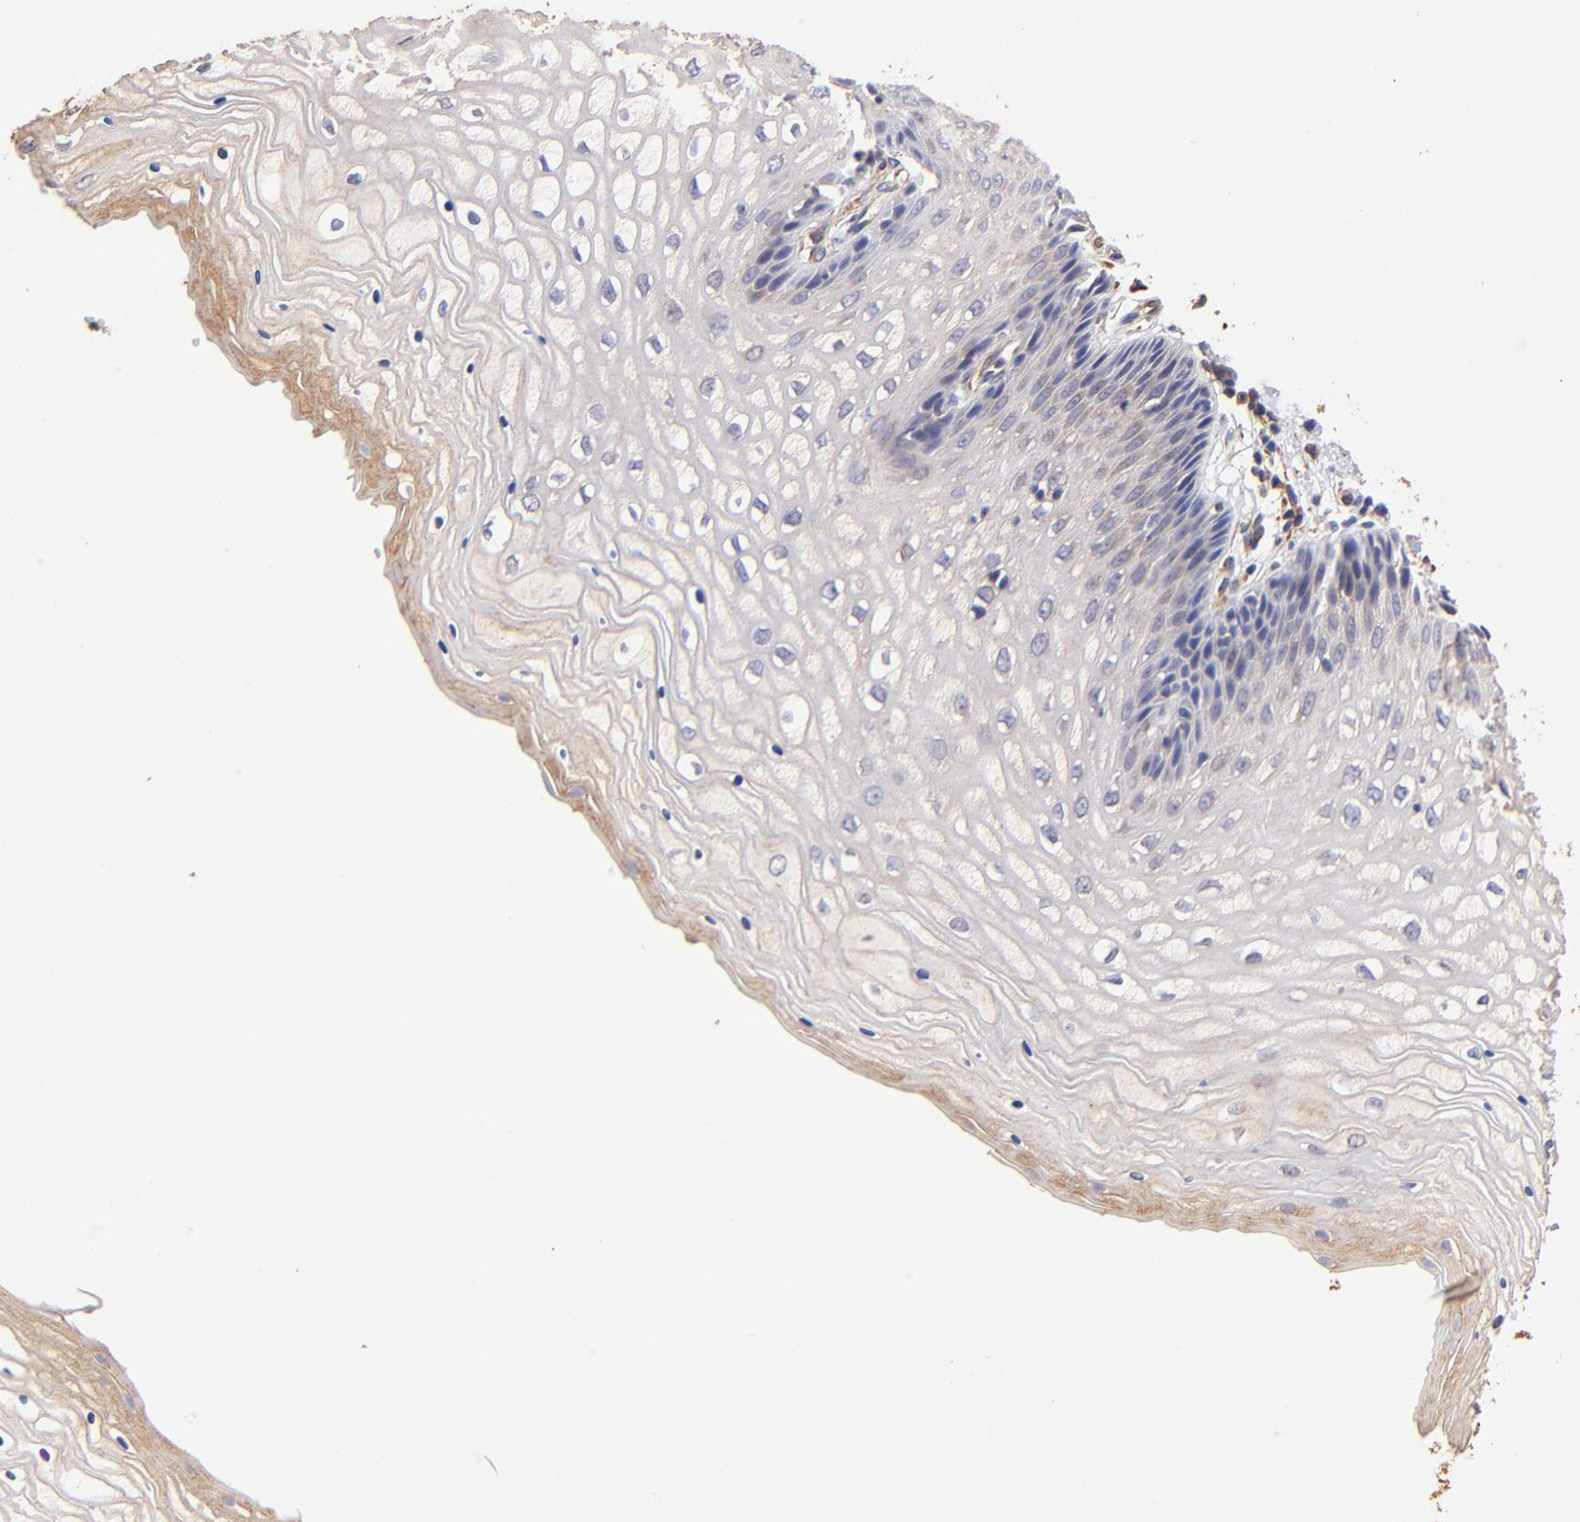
{"staining": {"intensity": "weak", "quantity": "25%-75%", "location": "cytoplasmic/membranous"}, "tissue": "vagina", "cell_type": "Squamous epithelial cells", "image_type": "normal", "snomed": [{"axis": "morphology", "description": "Normal tissue, NOS"}, {"axis": "topography", "description": "Vagina"}], "caption": "An immunohistochemistry (IHC) image of benign tissue is shown. Protein staining in brown highlights weak cytoplasmic/membranous positivity in vagina within squamous epithelial cells. Immunohistochemistry (ihc) stains the protein of interest in brown and the nuclei are stained blue.", "gene": "TNFAIP3", "patient": {"sex": "female", "age": 34}}